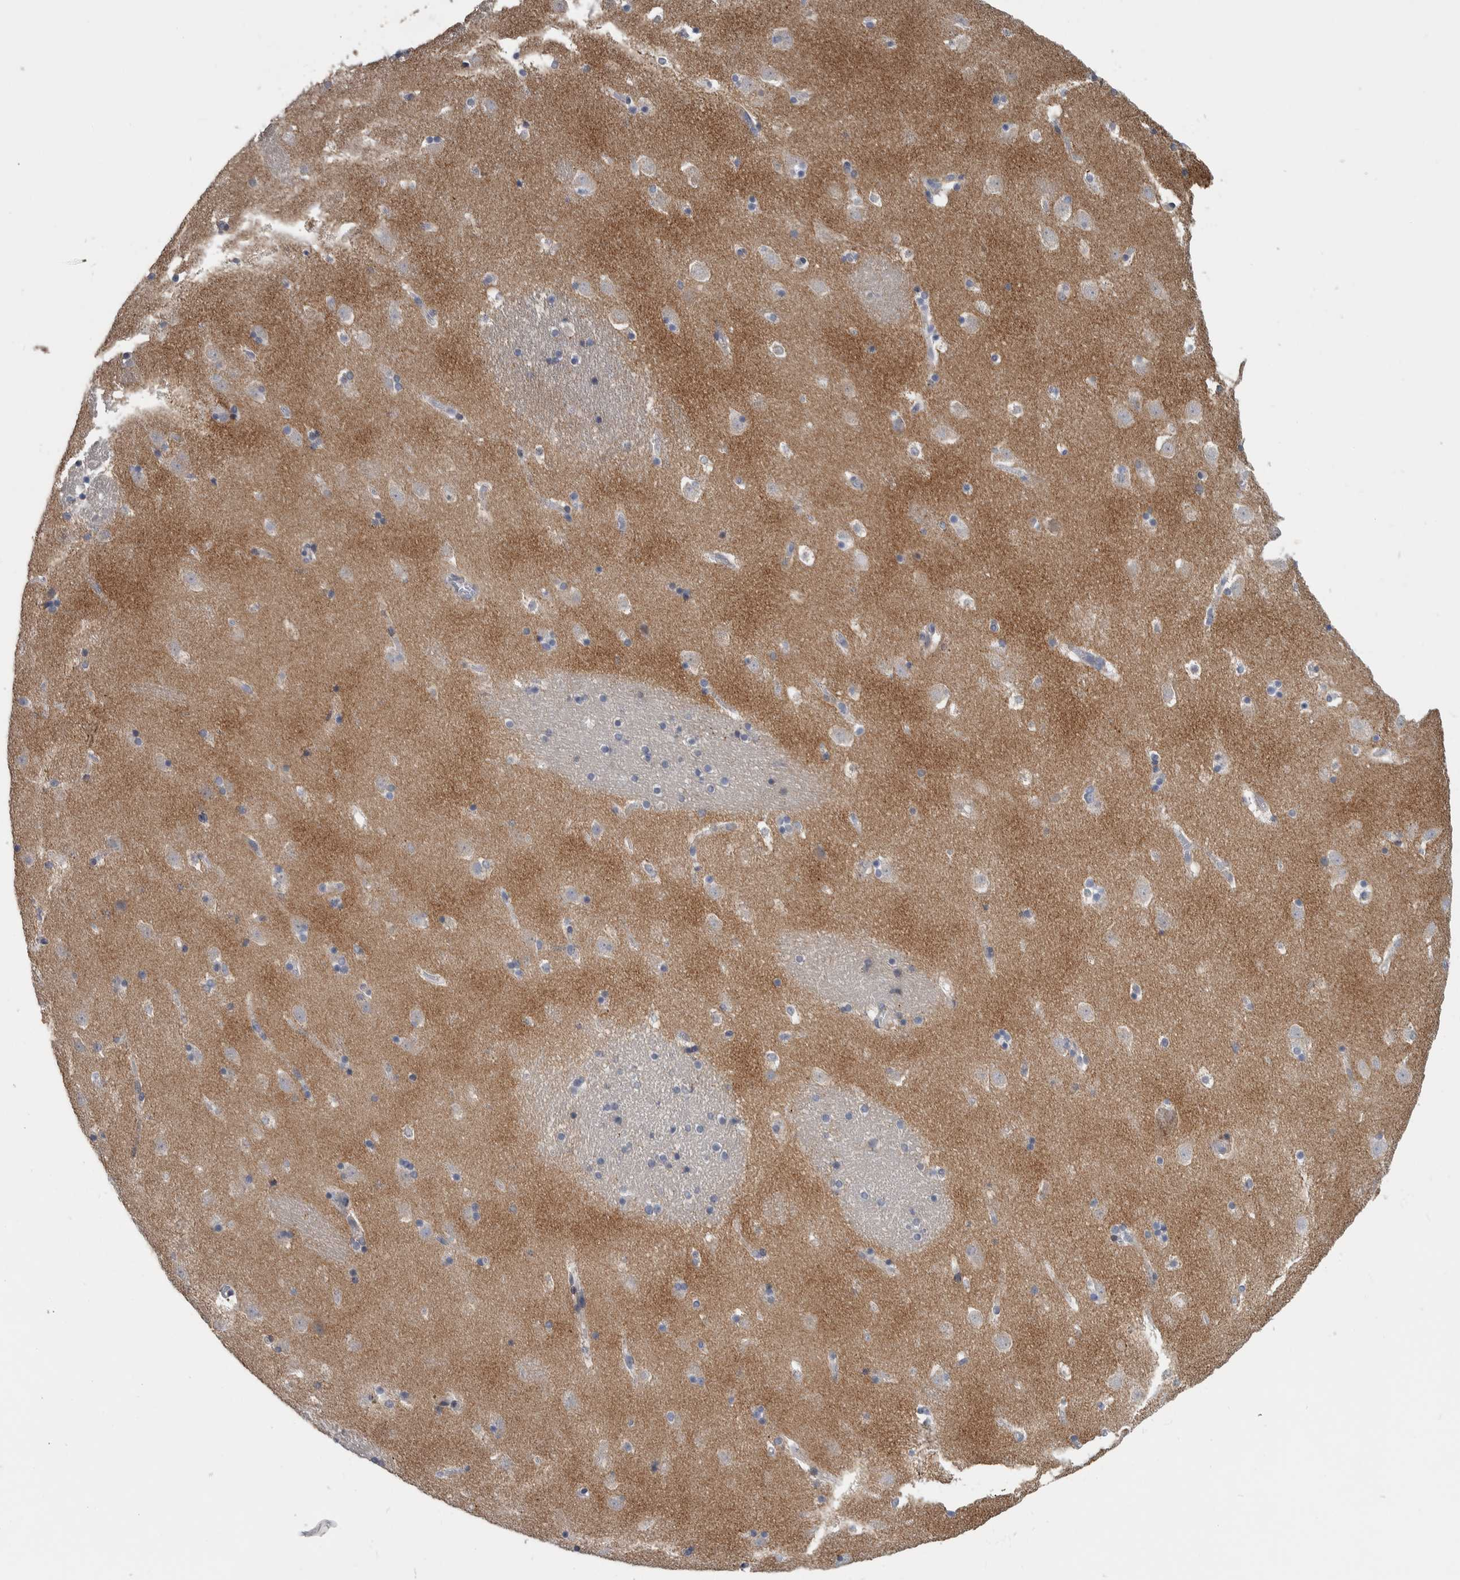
{"staining": {"intensity": "negative", "quantity": "none", "location": "none"}, "tissue": "caudate", "cell_type": "Glial cells", "image_type": "normal", "snomed": [{"axis": "morphology", "description": "Normal tissue, NOS"}, {"axis": "topography", "description": "Lateral ventricle wall"}], "caption": "This is an immunohistochemistry photomicrograph of unremarkable caudate. There is no expression in glial cells.", "gene": "FAM83G", "patient": {"sex": "male", "age": 45}}